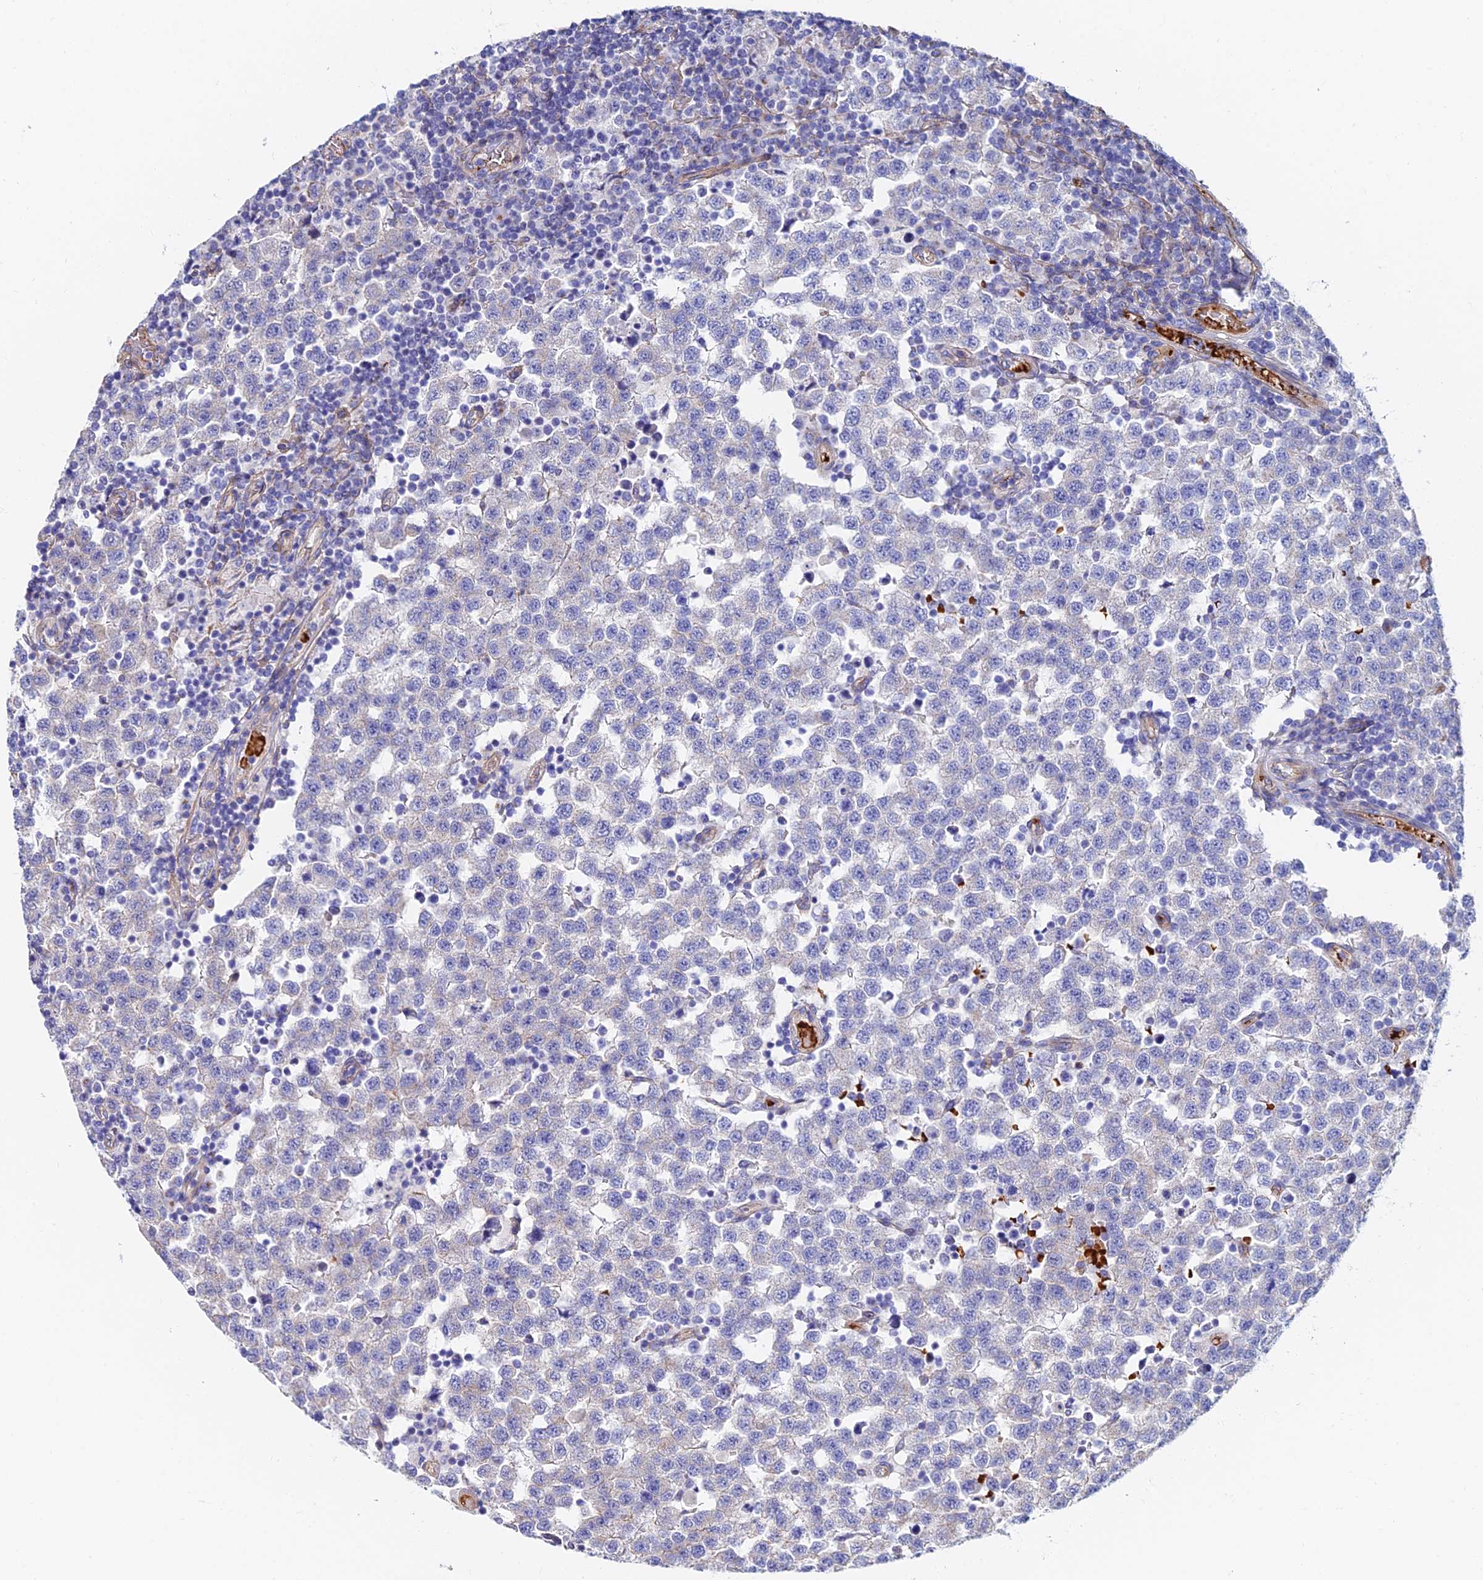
{"staining": {"intensity": "negative", "quantity": "none", "location": "none"}, "tissue": "testis cancer", "cell_type": "Tumor cells", "image_type": "cancer", "snomed": [{"axis": "morphology", "description": "Seminoma, NOS"}, {"axis": "topography", "description": "Testis"}], "caption": "Tumor cells are negative for brown protein staining in testis cancer.", "gene": "ADGRF3", "patient": {"sex": "male", "age": 34}}